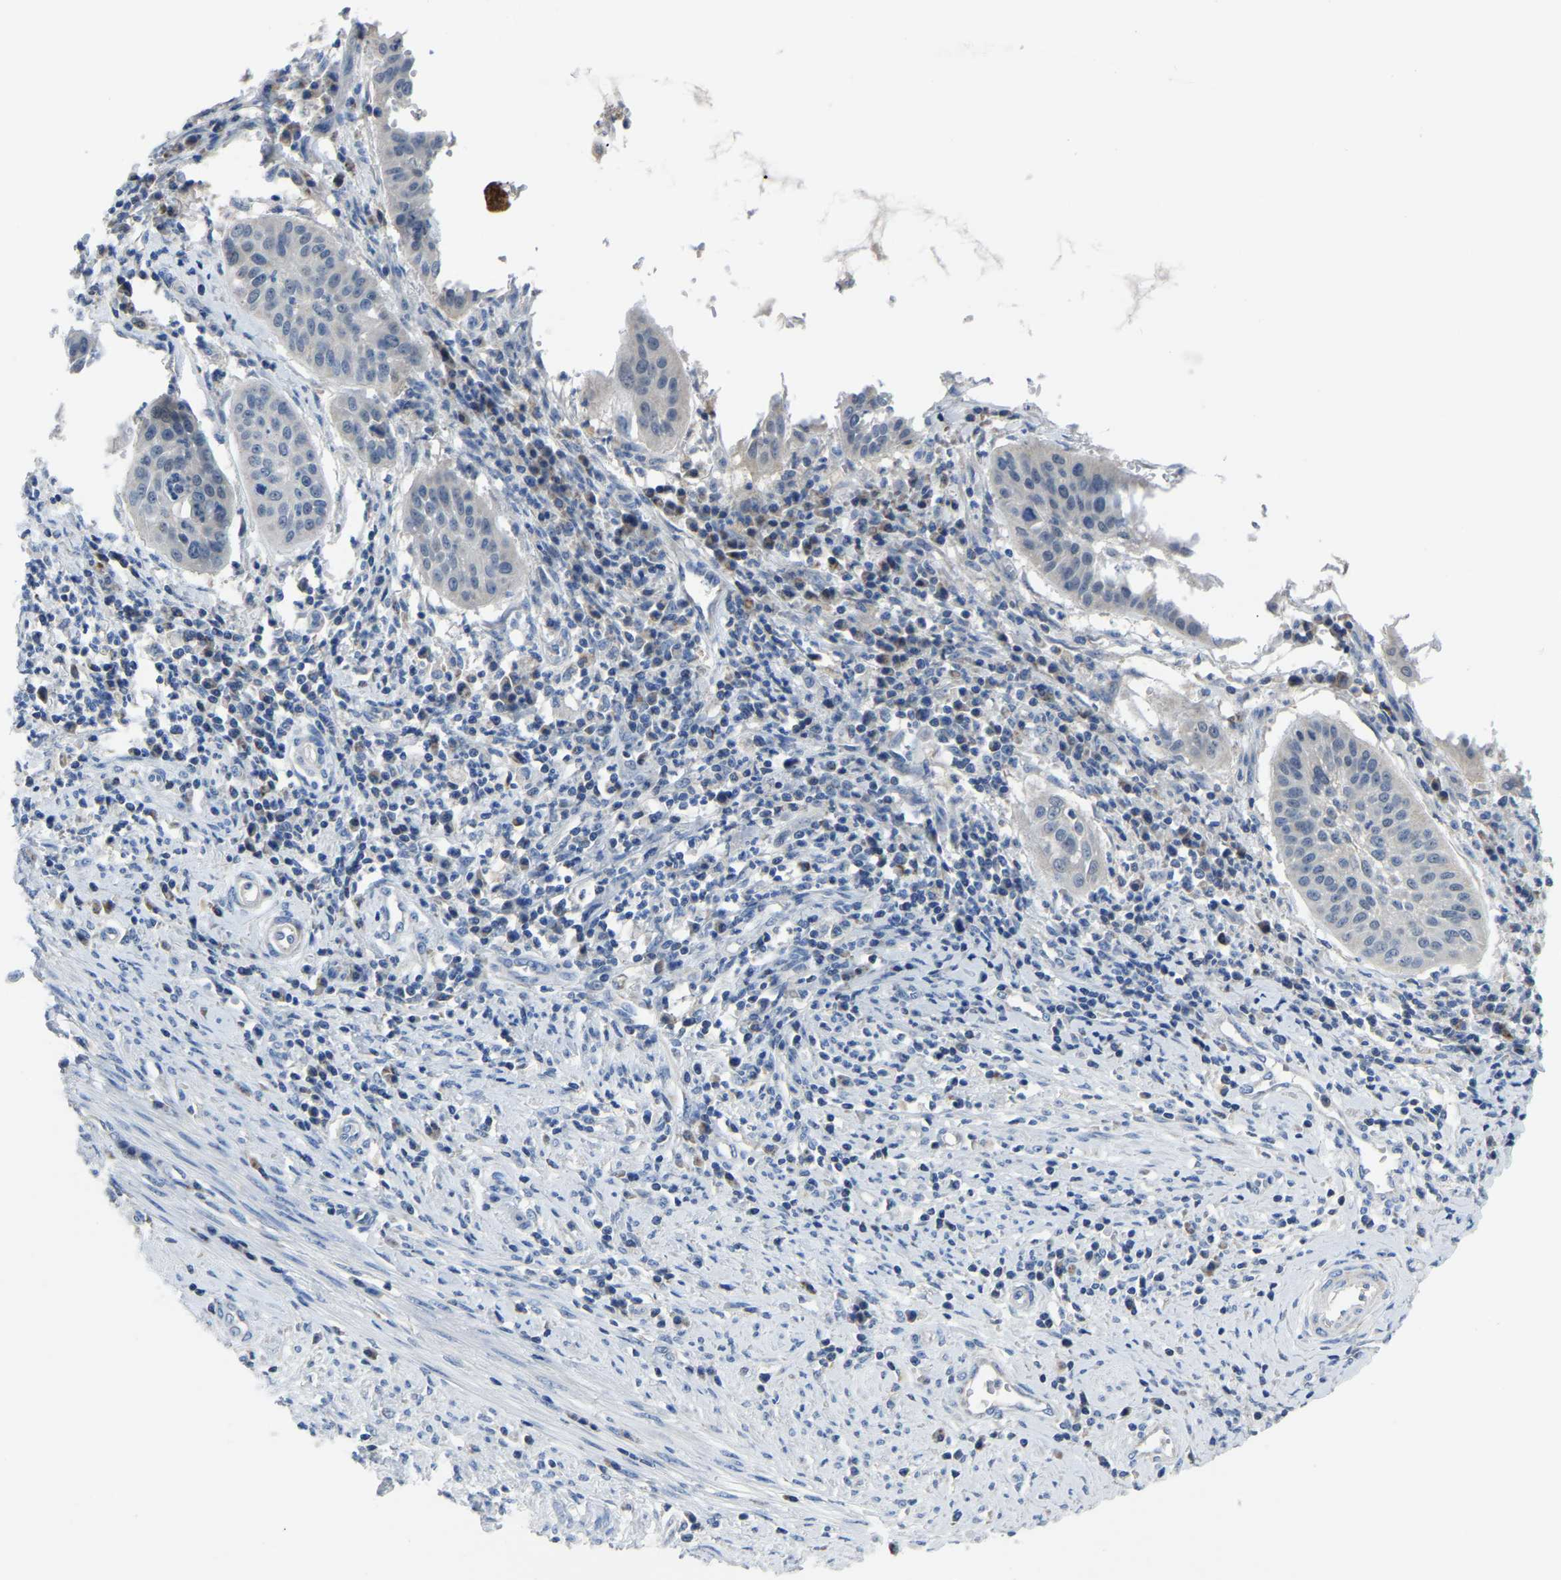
{"staining": {"intensity": "negative", "quantity": "none", "location": "none"}, "tissue": "cervical cancer", "cell_type": "Tumor cells", "image_type": "cancer", "snomed": [{"axis": "morphology", "description": "Normal tissue, NOS"}, {"axis": "morphology", "description": "Squamous cell carcinoma, NOS"}, {"axis": "topography", "description": "Cervix"}], "caption": "This is an immunohistochemistry (IHC) photomicrograph of human cervical cancer. There is no positivity in tumor cells.", "gene": "ETFA", "patient": {"sex": "female", "age": 39}}